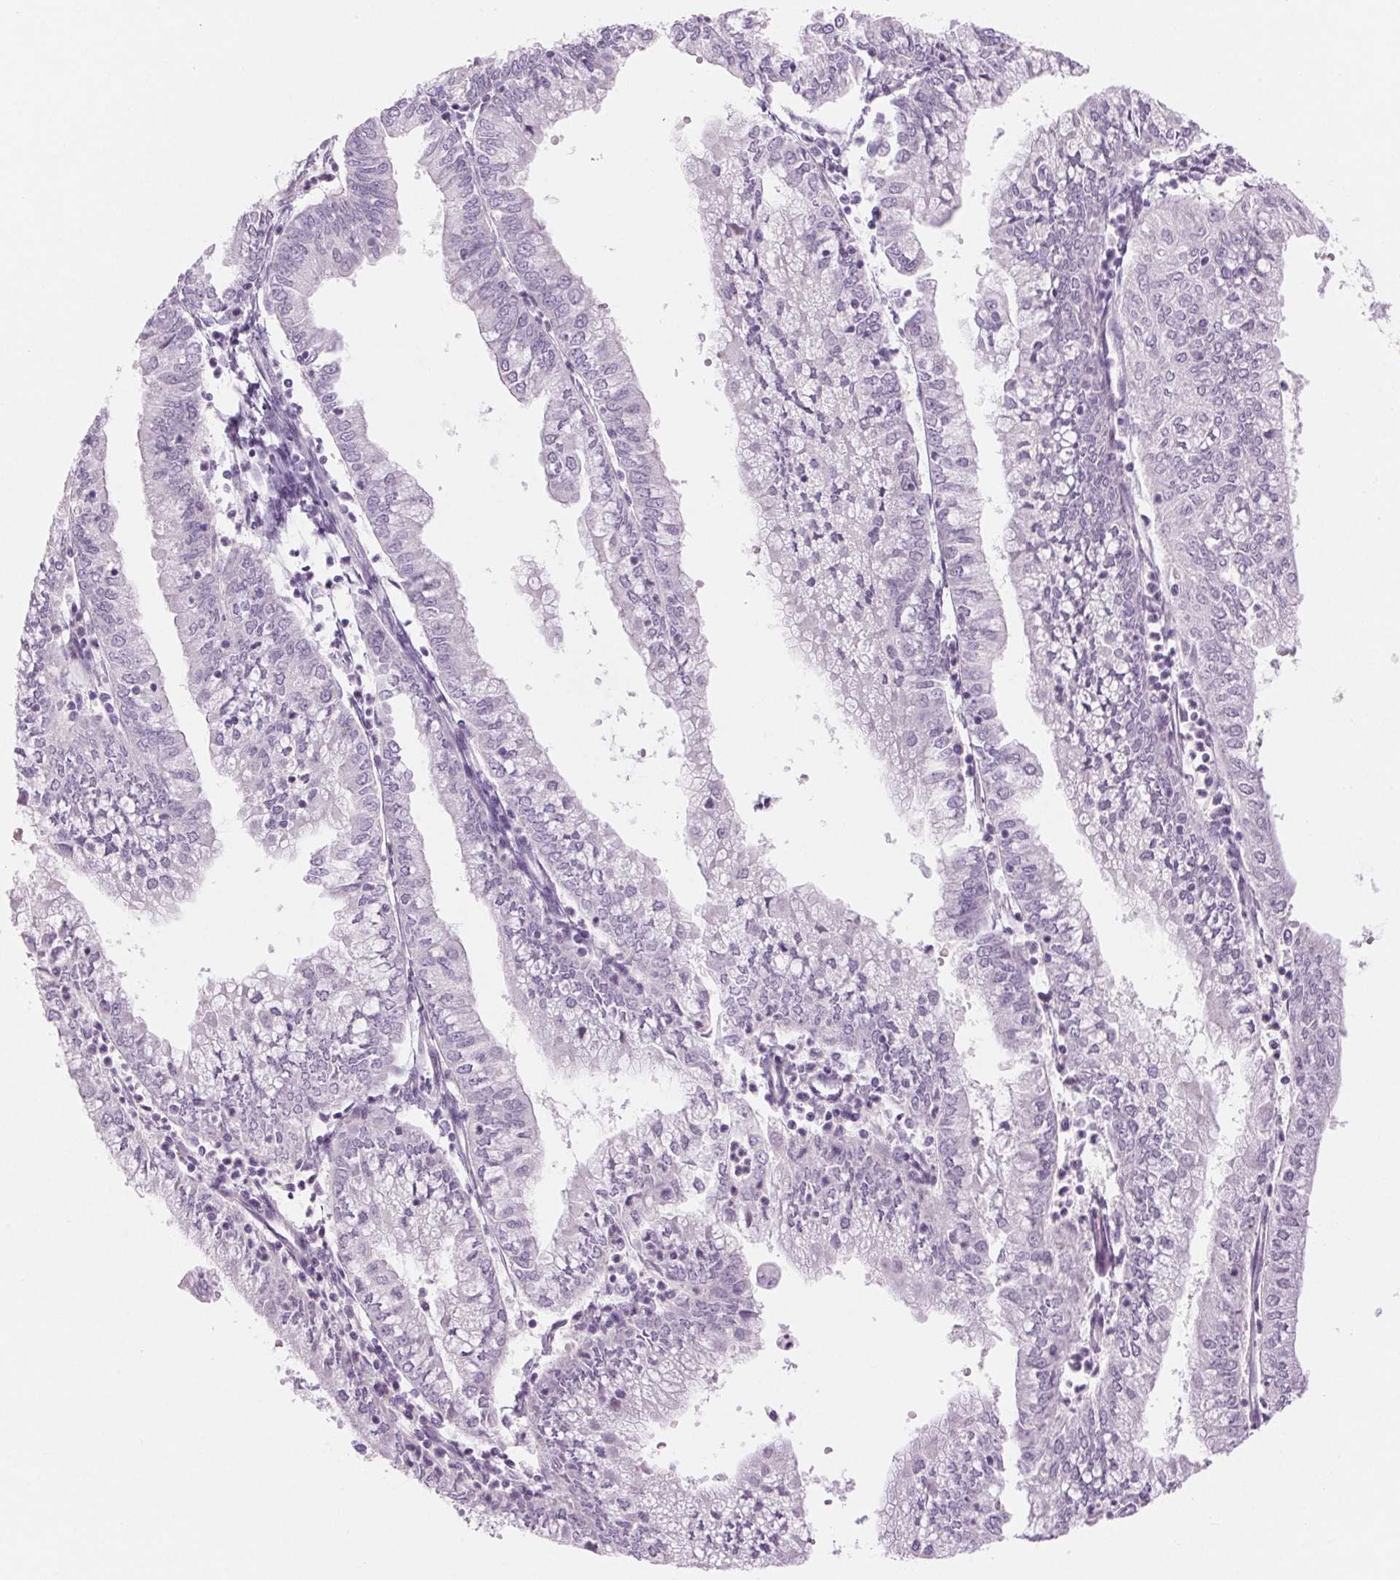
{"staining": {"intensity": "negative", "quantity": "none", "location": "none"}, "tissue": "endometrial cancer", "cell_type": "Tumor cells", "image_type": "cancer", "snomed": [{"axis": "morphology", "description": "Adenocarcinoma, NOS"}, {"axis": "topography", "description": "Endometrium"}], "caption": "An IHC photomicrograph of adenocarcinoma (endometrial) is shown. There is no staining in tumor cells of adenocarcinoma (endometrial).", "gene": "SLC6A19", "patient": {"sex": "female", "age": 55}}